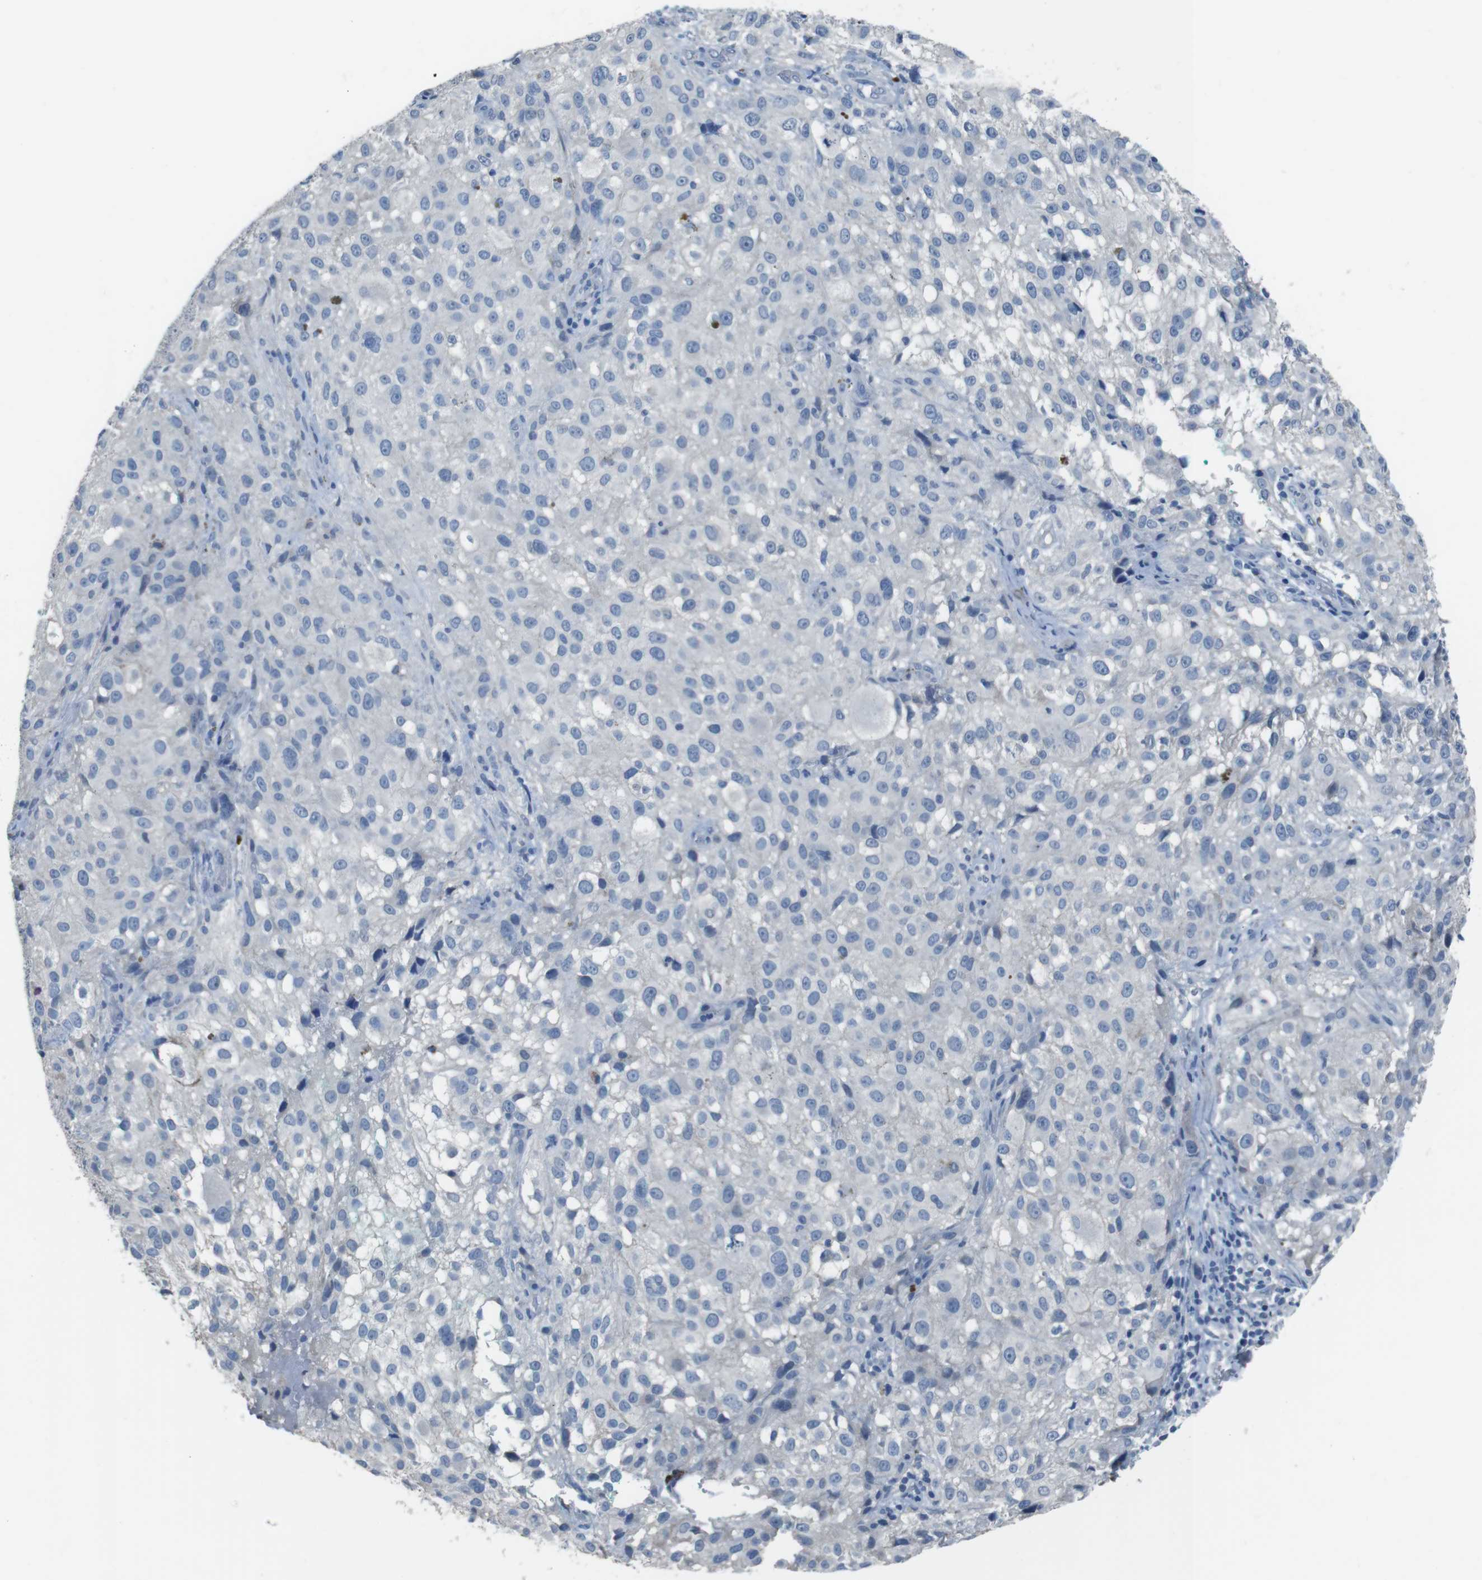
{"staining": {"intensity": "negative", "quantity": "none", "location": "none"}, "tissue": "melanoma", "cell_type": "Tumor cells", "image_type": "cancer", "snomed": [{"axis": "morphology", "description": "Necrosis, NOS"}, {"axis": "morphology", "description": "Malignant melanoma, NOS"}, {"axis": "topography", "description": "Skin"}], "caption": "Immunohistochemistry (IHC) photomicrograph of neoplastic tissue: malignant melanoma stained with DAB (3,3'-diaminobenzidine) reveals no significant protein staining in tumor cells. The staining was performed using DAB (3,3'-diaminobenzidine) to visualize the protein expression in brown, while the nuclei were stained in blue with hematoxylin (Magnification: 20x).", "gene": "CYP2C8", "patient": {"sex": "female", "age": 87}}